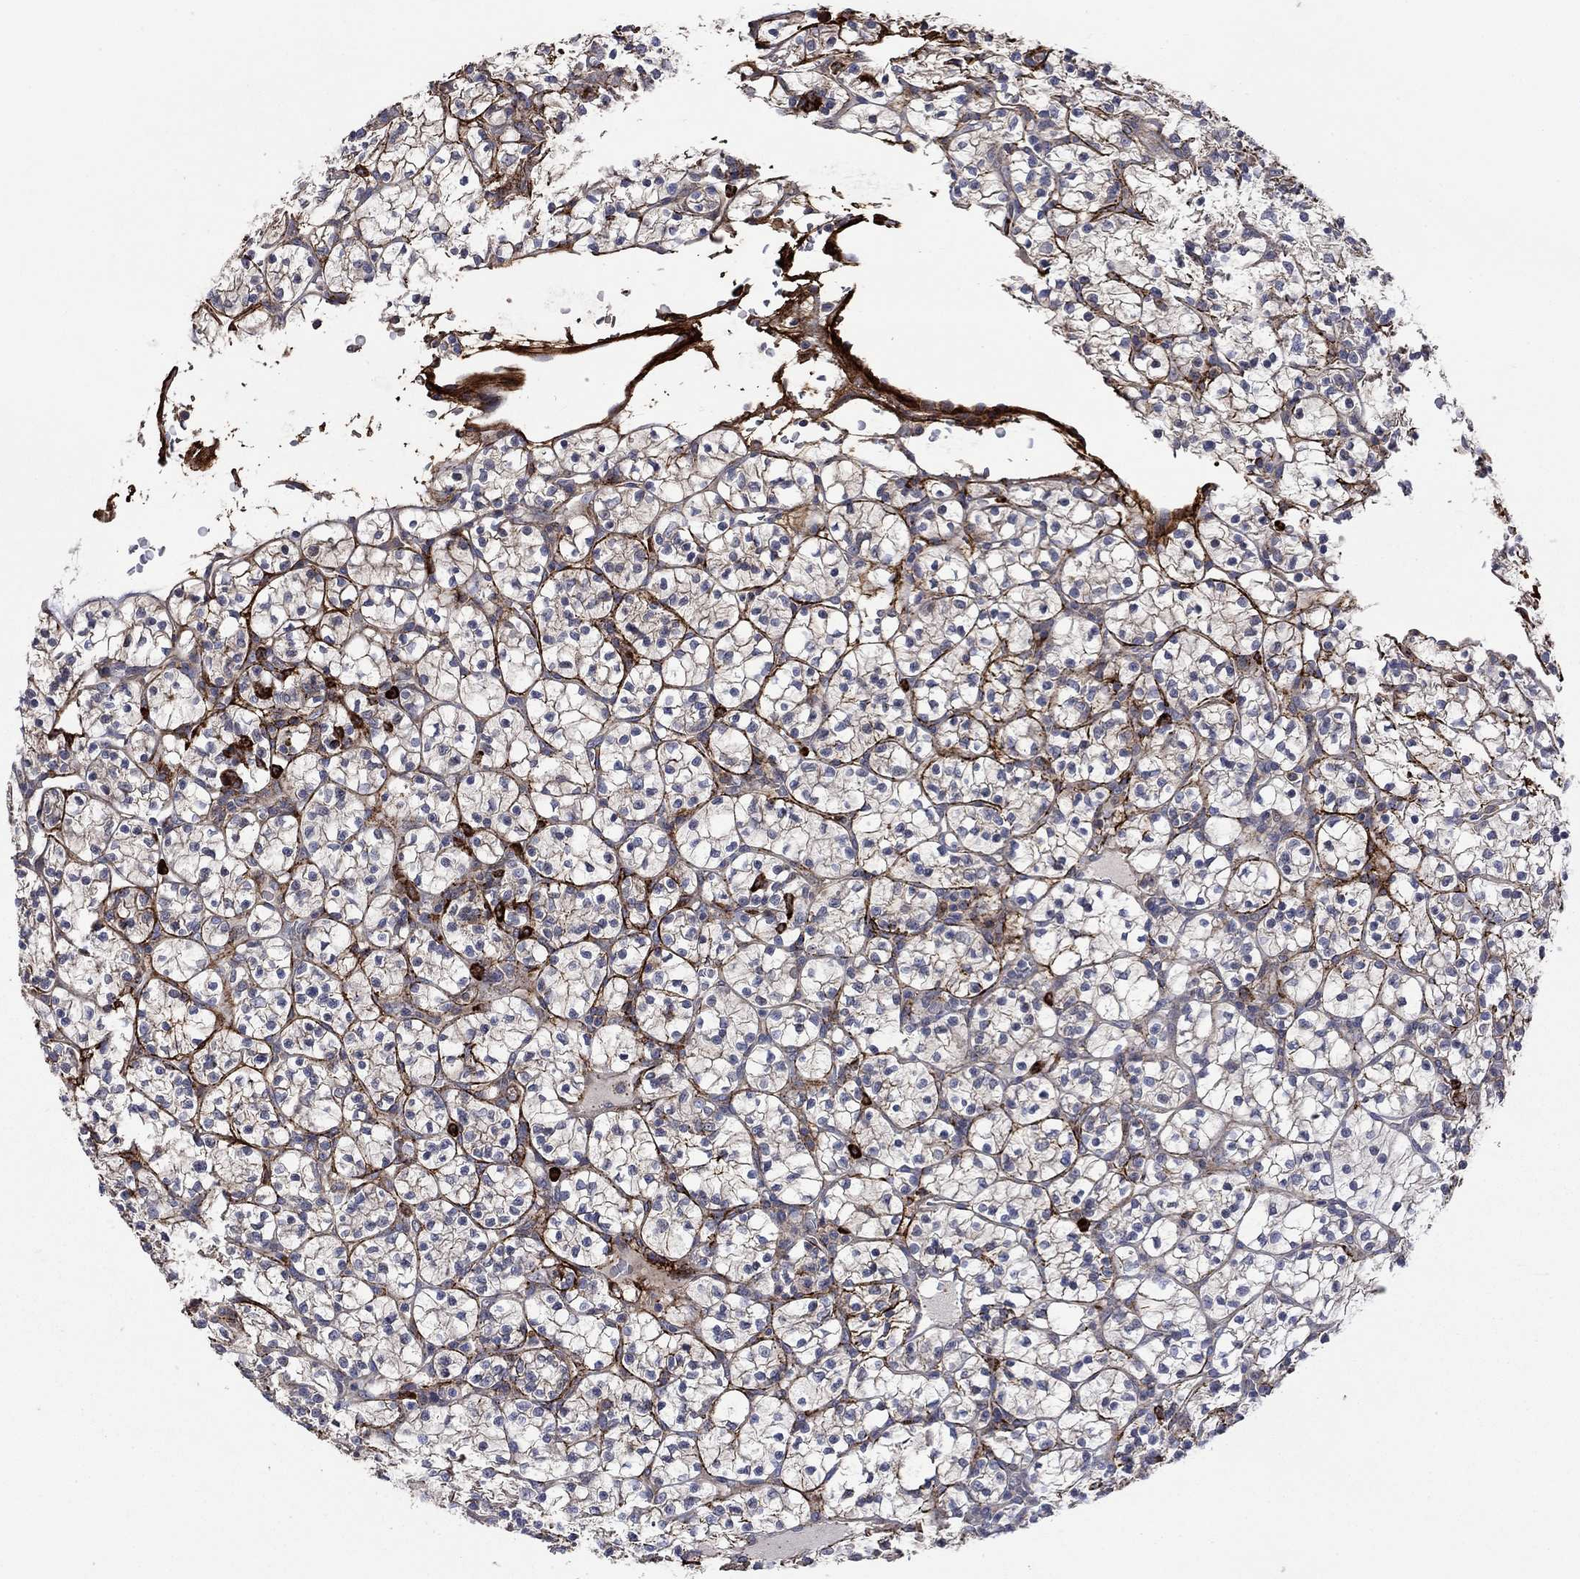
{"staining": {"intensity": "negative", "quantity": "none", "location": "none"}, "tissue": "renal cancer", "cell_type": "Tumor cells", "image_type": "cancer", "snomed": [{"axis": "morphology", "description": "Adenocarcinoma, NOS"}, {"axis": "topography", "description": "Kidney"}], "caption": "Tumor cells are negative for brown protein staining in renal adenocarcinoma.", "gene": "VCAN", "patient": {"sex": "female", "age": 89}}